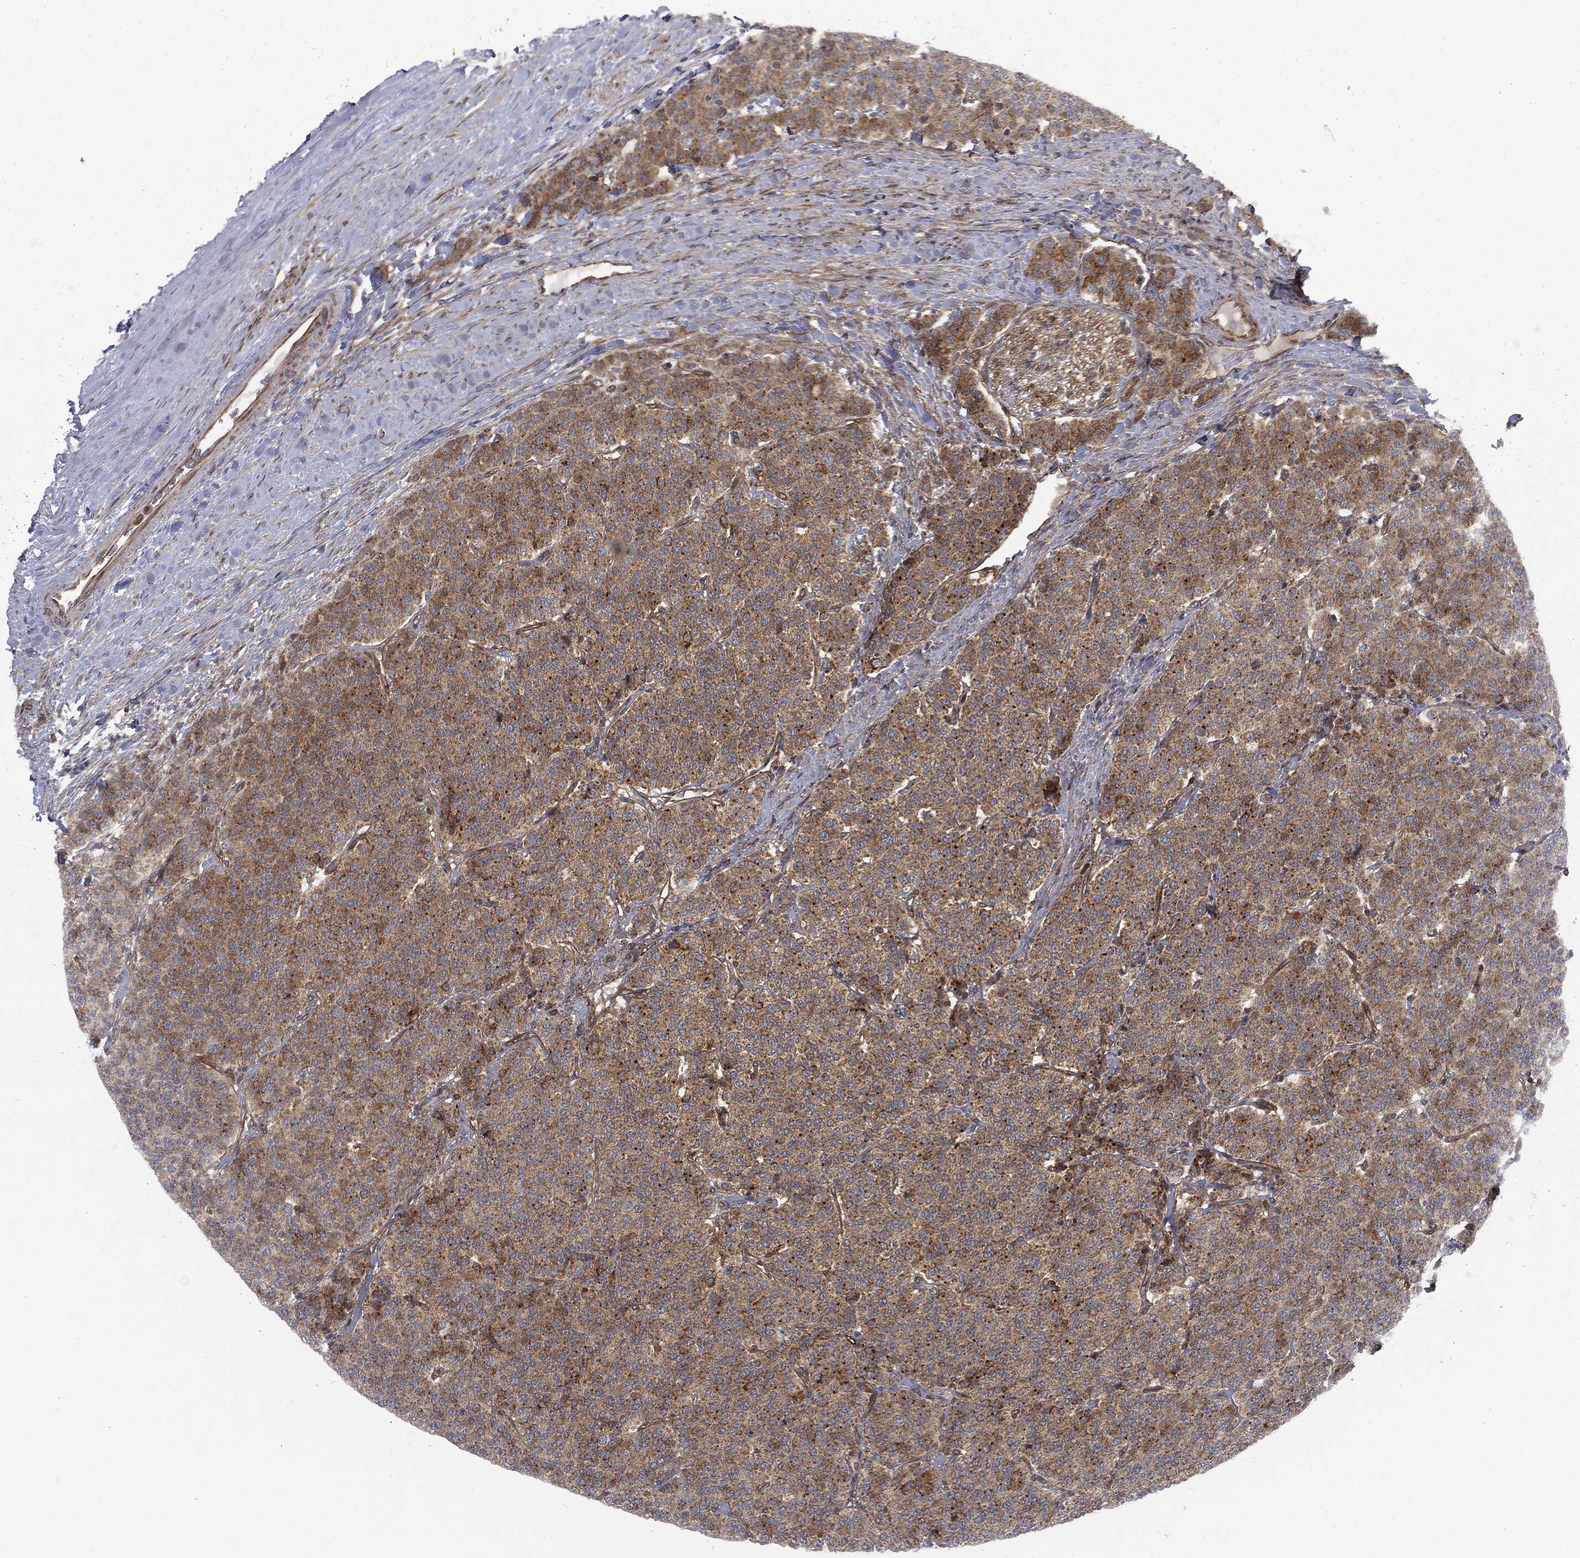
{"staining": {"intensity": "moderate", "quantity": "25%-75%", "location": "cytoplasmic/membranous"}, "tissue": "carcinoid", "cell_type": "Tumor cells", "image_type": "cancer", "snomed": [{"axis": "morphology", "description": "Carcinoid, malignant, NOS"}, {"axis": "topography", "description": "Small intestine"}], "caption": "Immunohistochemistry photomicrograph of neoplastic tissue: carcinoid (malignant) stained using IHC displays medium levels of moderate protein expression localized specifically in the cytoplasmic/membranous of tumor cells, appearing as a cytoplasmic/membranous brown color.", "gene": "RFTN1", "patient": {"sex": "female", "age": 58}}